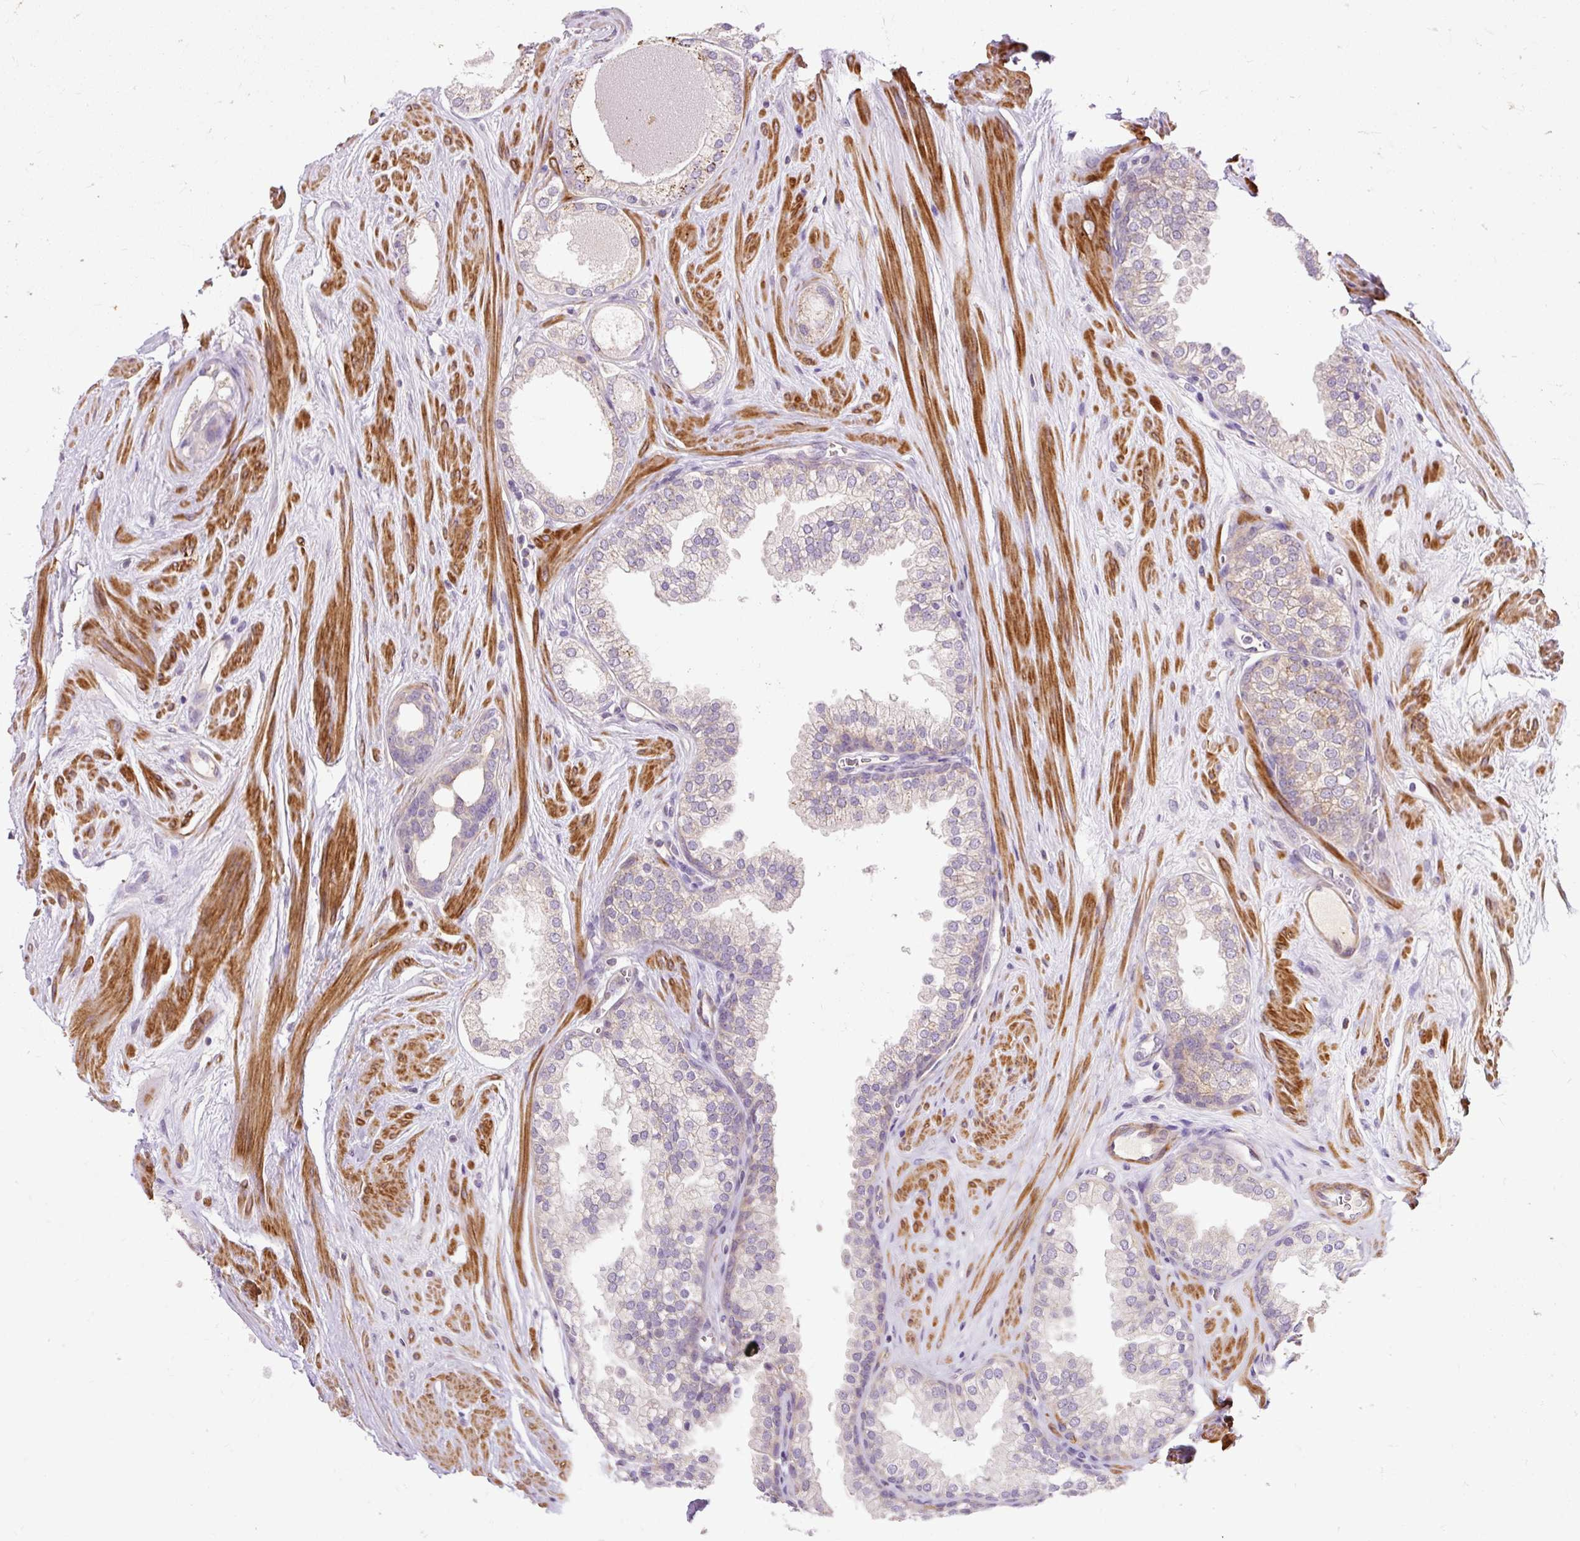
{"staining": {"intensity": "negative", "quantity": "none", "location": "none"}, "tissue": "prostate cancer", "cell_type": "Tumor cells", "image_type": "cancer", "snomed": [{"axis": "morphology", "description": "Adenocarcinoma, Low grade"}, {"axis": "topography", "description": "Prostate"}], "caption": "IHC of human adenocarcinoma (low-grade) (prostate) shows no positivity in tumor cells.", "gene": "RIPOR3", "patient": {"sex": "male", "age": 42}}